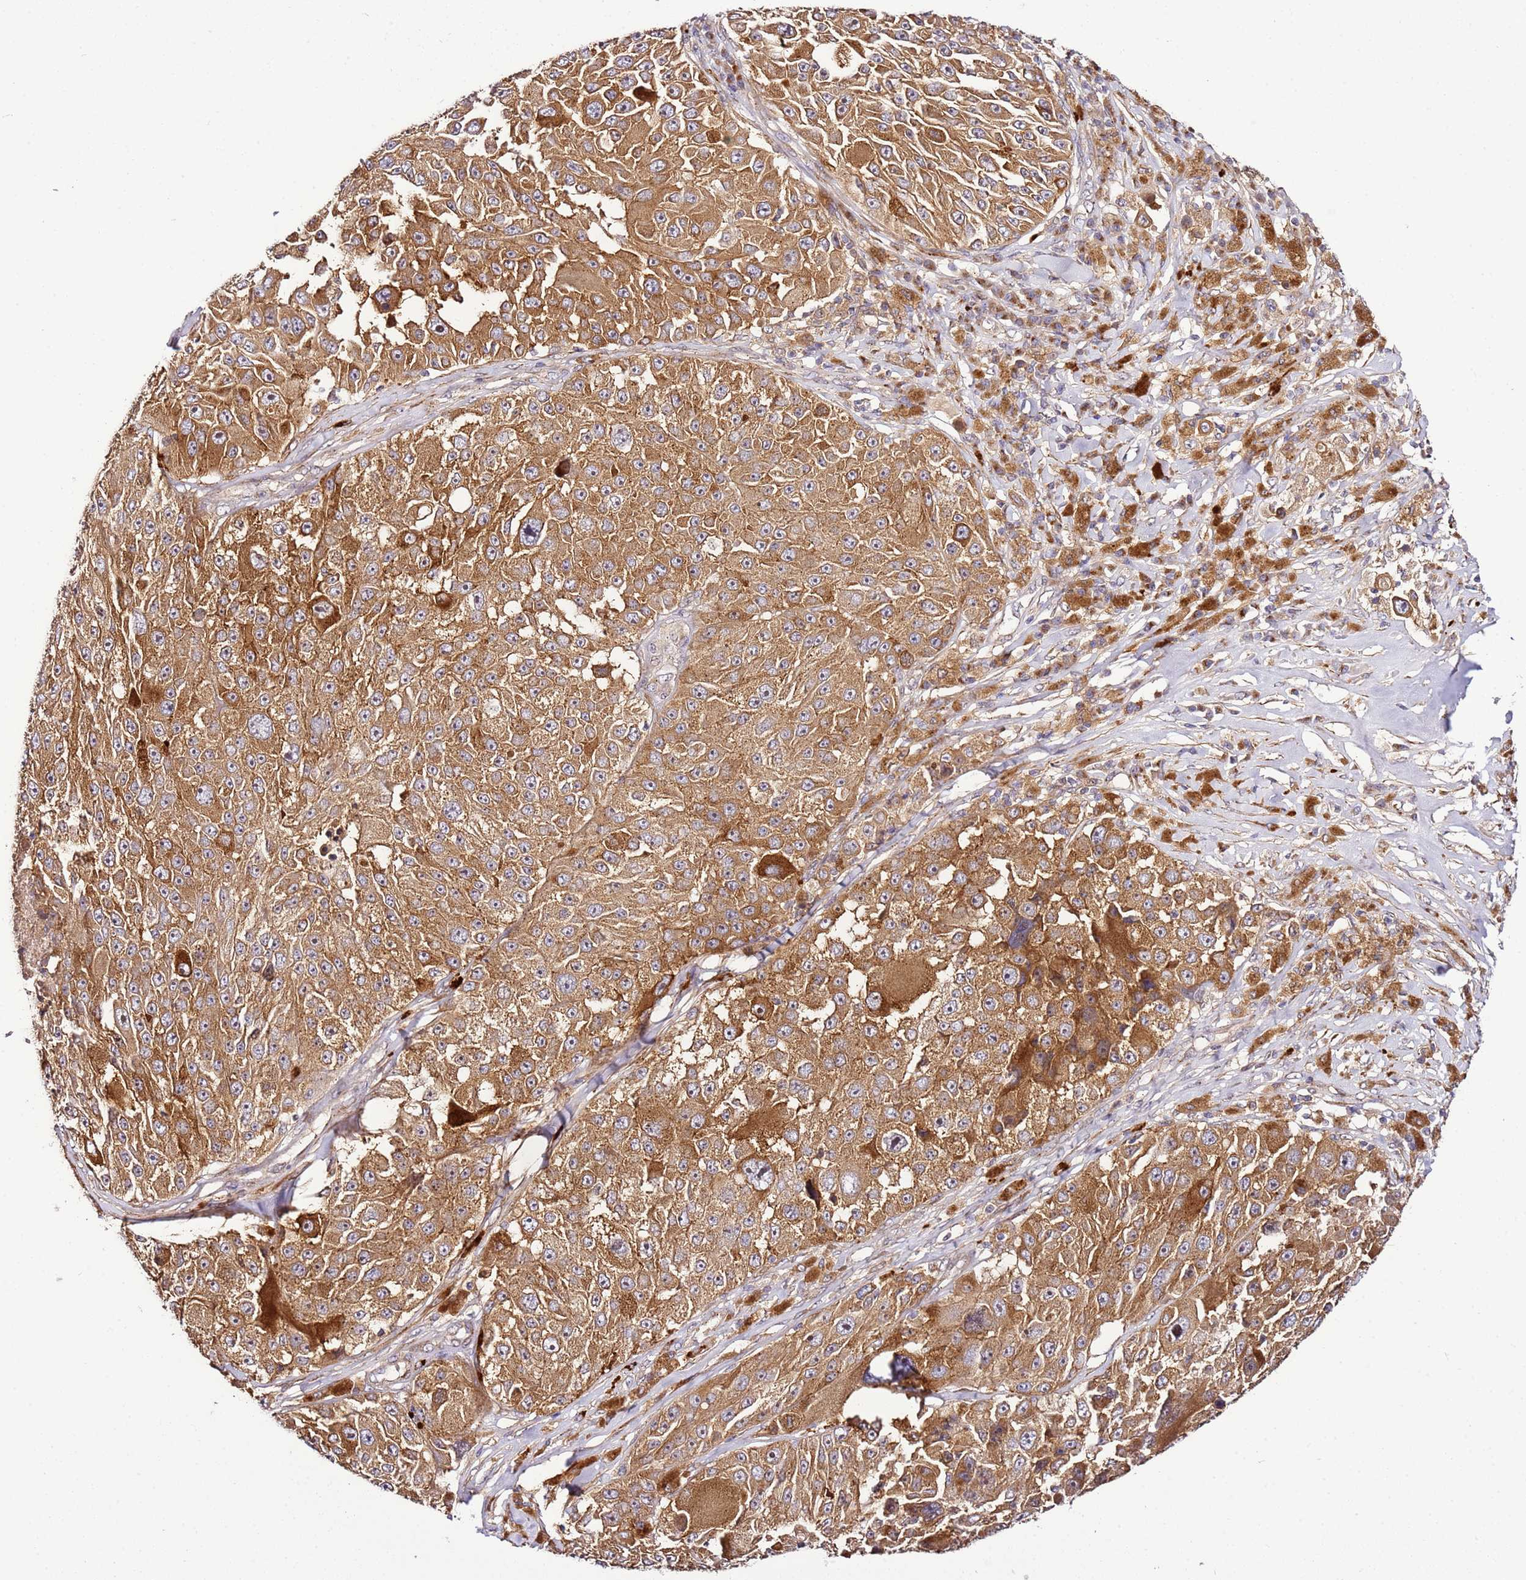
{"staining": {"intensity": "strong", "quantity": ">75%", "location": "cytoplasmic/membranous"}, "tissue": "melanoma", "cell_type": "Tumor cells", "image_type": "cancer", "snomed": [{"axis": "morphology", "description": "Malignant melanoma, Metastatic site"}, {"axis": "topography", "description": "Lymph node"}], "caption": "Tumor cells exhibit high levels of strong cytoplasmic/membranous positivity in about >75% of cells in human melanoma. (Brightfield microscopy of DAB IHC at high magnification).", "gene": "PVRIG", "patient": {"sex": "male", "age": 62}}